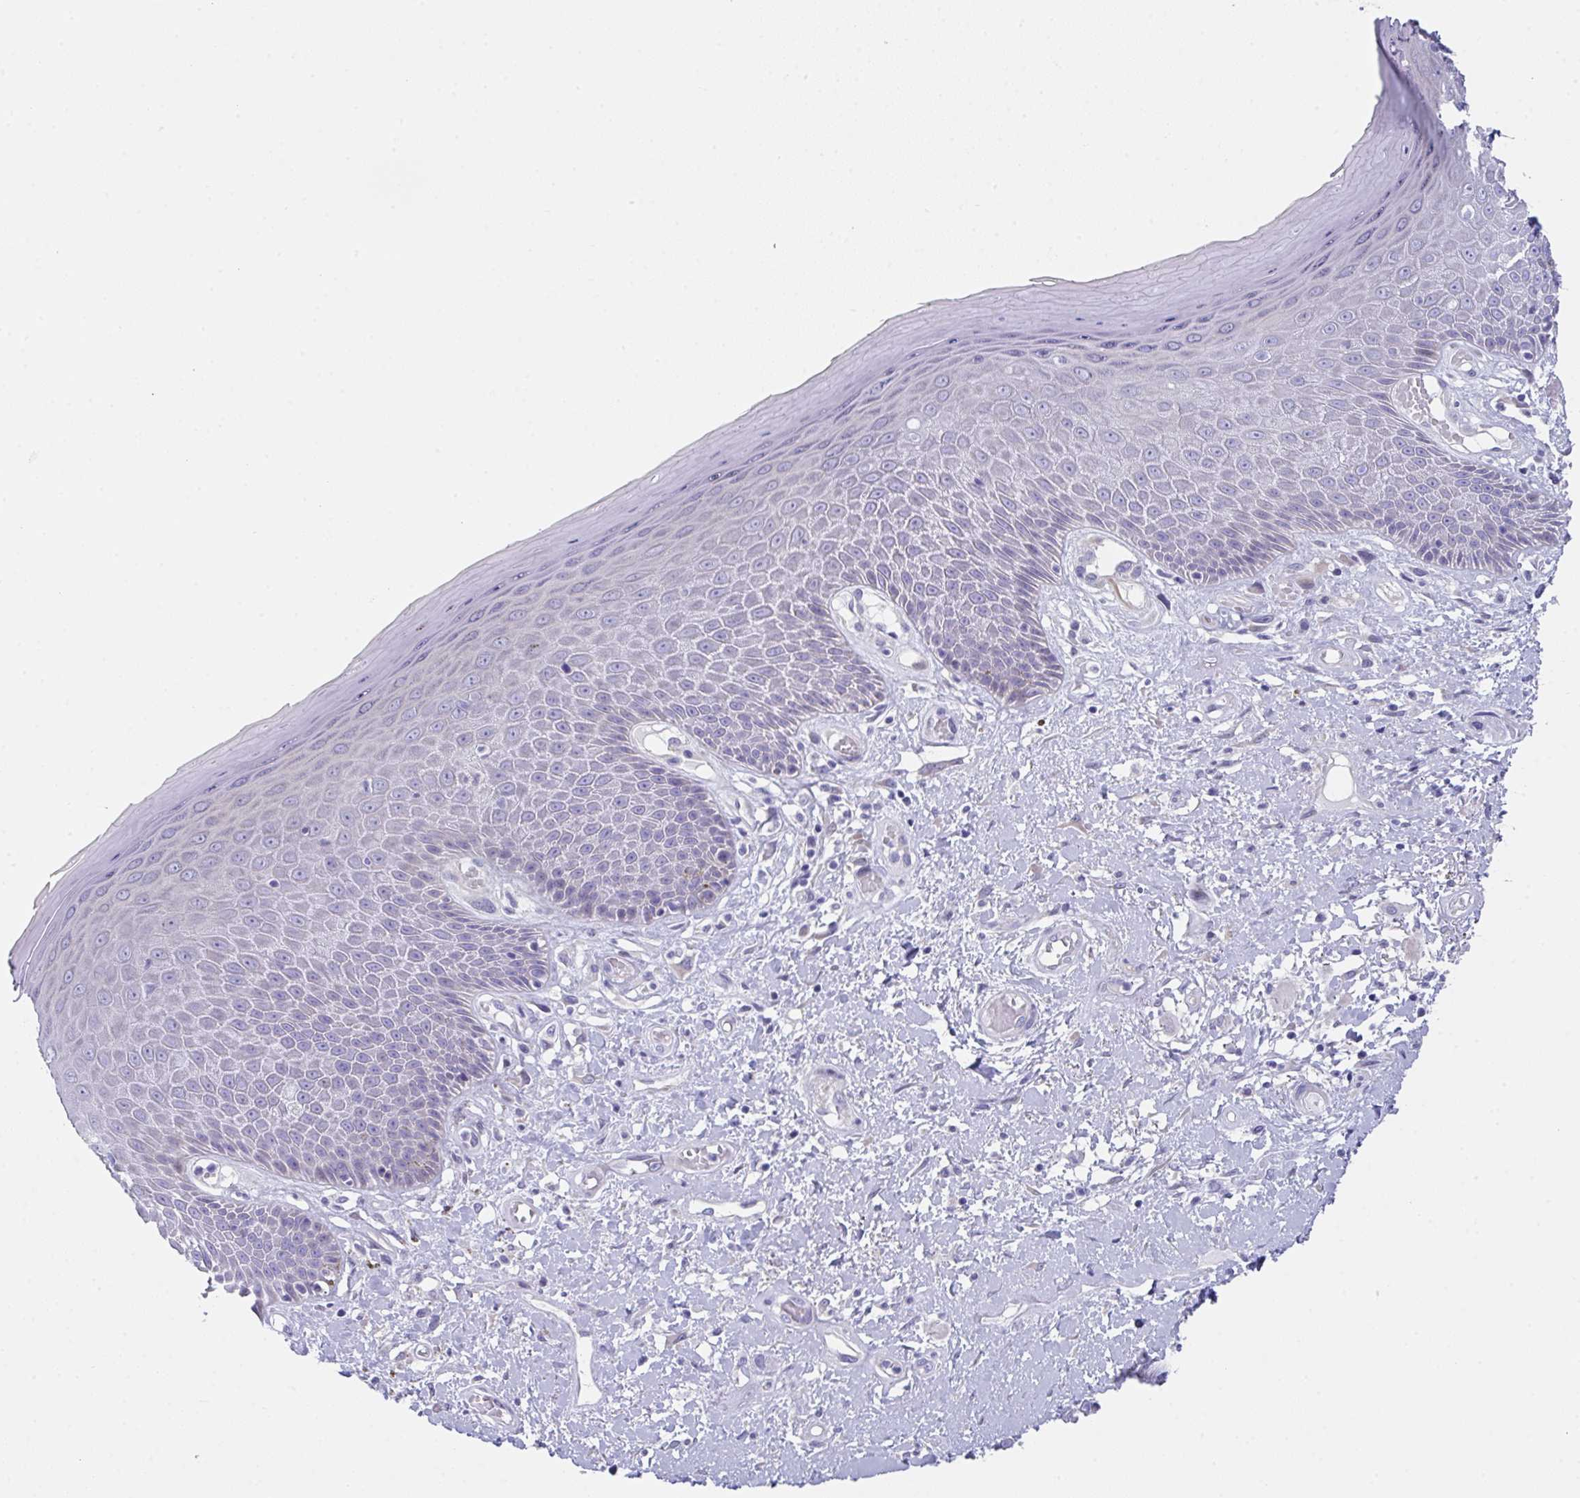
{"staining": {"intensity": "moderate", "quantity": "<25%", "location": "cytoplasmic/membranous"}, "tissue": "skin", "cell_type": "Epidermal cells", "image_type": "normal", "snomed": [{"axis": "morphology", "description": "Normal tissue, NOS"}, {"axis": "topography", "description": "Anal"}, {"axis": "topography", "description": "Peripheral nerve tissue"}], "caption": "Skin stained with a protein marker shows moderate staining in epidermal cells.", "gene": "FBXO47", "patient": {"sex": "male", "age": 78}}